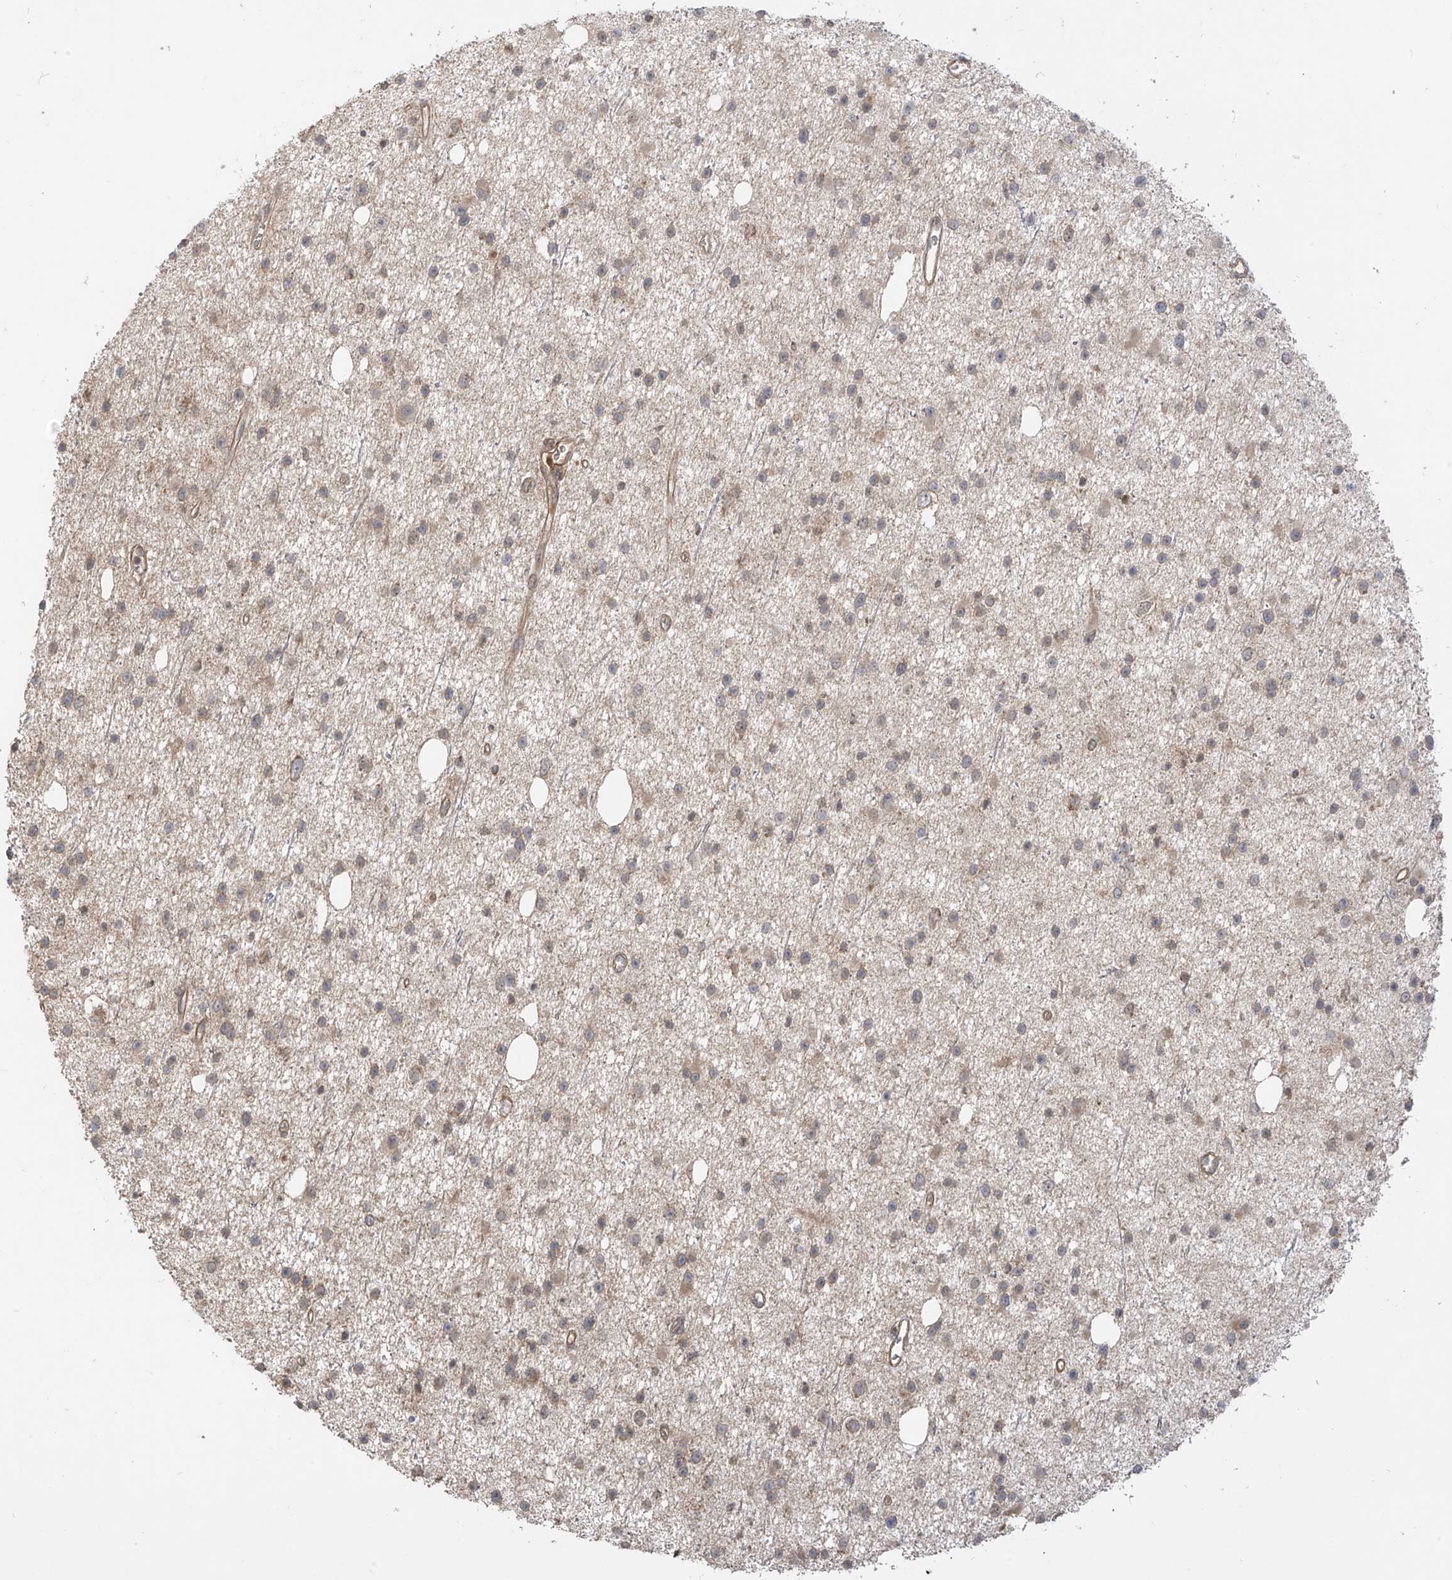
{"staining": {"intensity": "weak", "quantity": "25%-75%", "location": "cytoplasmic/membranous"}, "tissue": "glioma", "cell_type": "Tumor cells", "image_type": "cancer", "snomed": [{"axis": "morphology", "description": "Glioma, malignant, Low grade"}, {"axis": "topography", "description": "Cerebral cortex"}], "caption": "IHC of low-grade glioma (malignant) exhibits low levels of weak cytoplasmic/membranous expression in approximately 25%-75% of tumor cells. (brown staining indicates protein expression, while blue staining denotes nuclei).", "gene": "ATAD2B", "patient": {"sex": "female", "age": 39}}